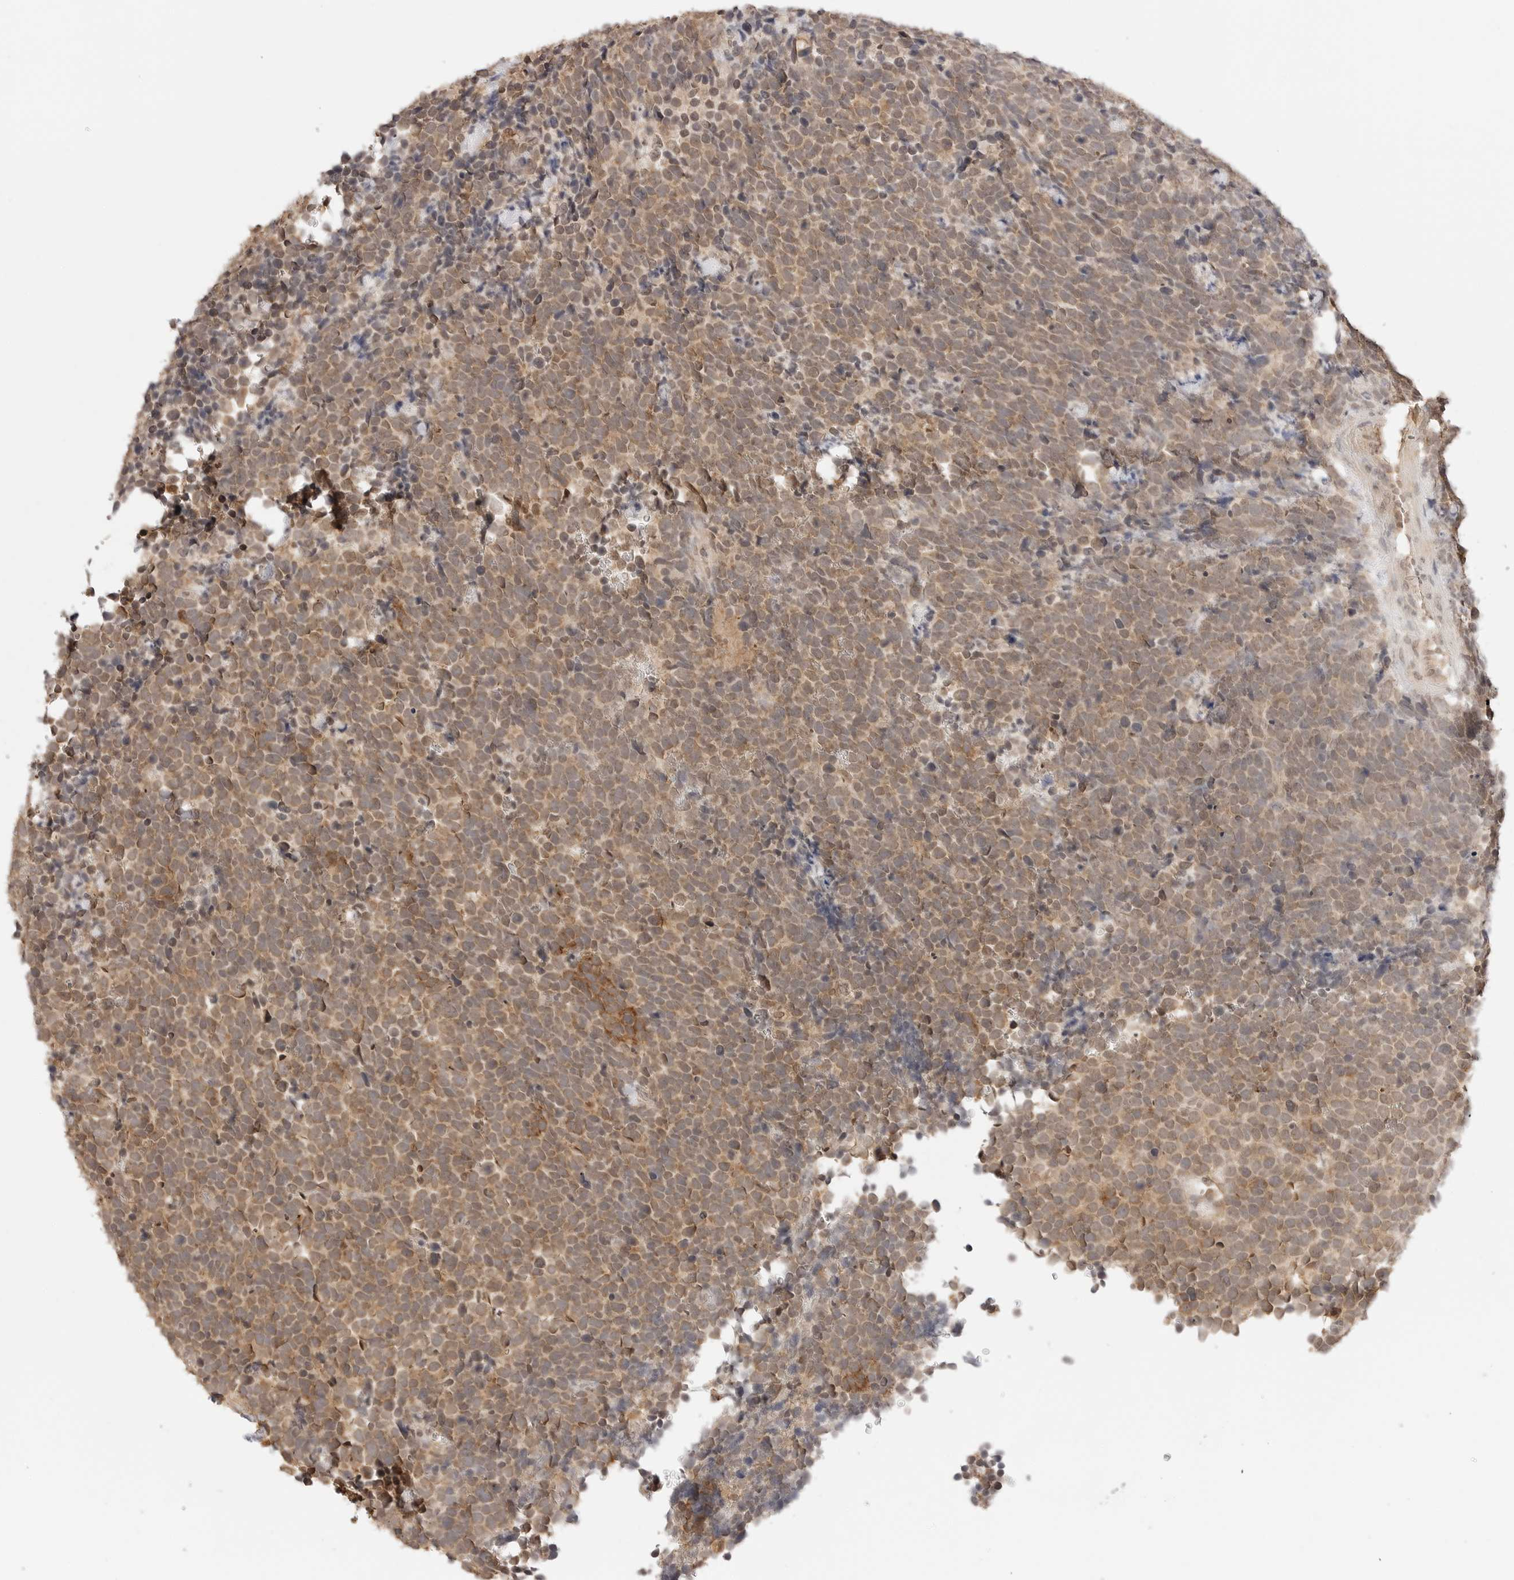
{"staining": {"intensity": "moderate", "quantity": ">75%", "location": "cytoplasmic/membranous"}, "tissue": "urothelial cancer", "cell_type": "Tumor cells", "image_type": "cancer", "snomed": [{"axis": "morphology", "description": "Urothelial carcinoma, High grade"}, {"axis": "topography", "description": "Urinary bladder"}], "caption": "Human high-grade urothelial carcinoma stained for a protein (brown) shows moderate cytoplasmic/membranous positive staining in approximately >75% of tumor cells.", "gene": "EPHA1", "patient": {"sex": "female", "age": 82}}